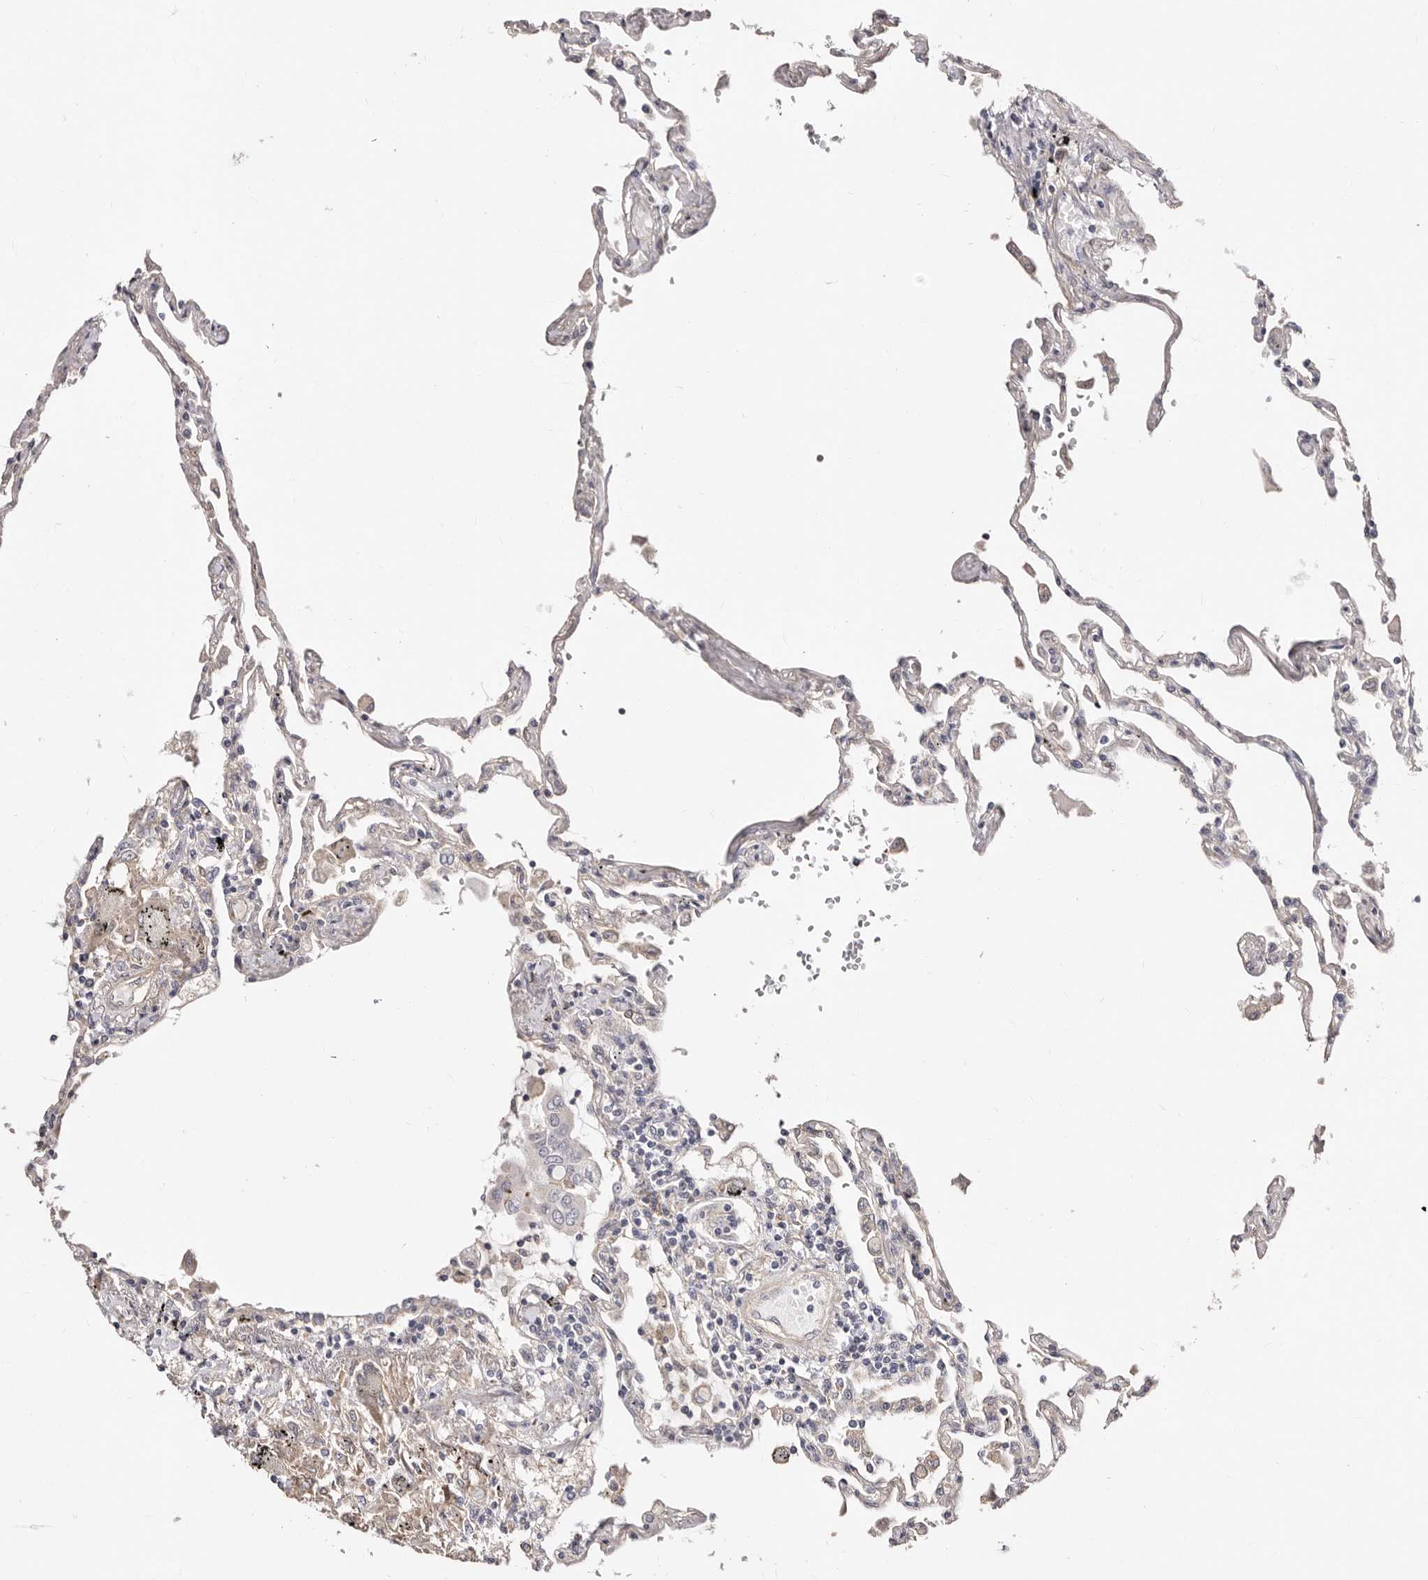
{"staining": {"intensity": "moderate", "quantity": "<25%", "location": "cytoplasmic/membranous"}, "tissue": "lung", "cell_type": "Alveolar cells", "image_type": "normal", "snomed": [{"axis": "morphology", "description": "Normal tissue, NOS"}, {"axis": "topography", "description": "Lung"}], "caption": "Protein expression by IHC shows moderate cytoplasmic/membranous positivity in approximately <25% of alveolar cells in unremarkable lung. Nuclei are stained in blue.", "gene": "APOL6", "patient": {"sex": "female", "age": 67}}